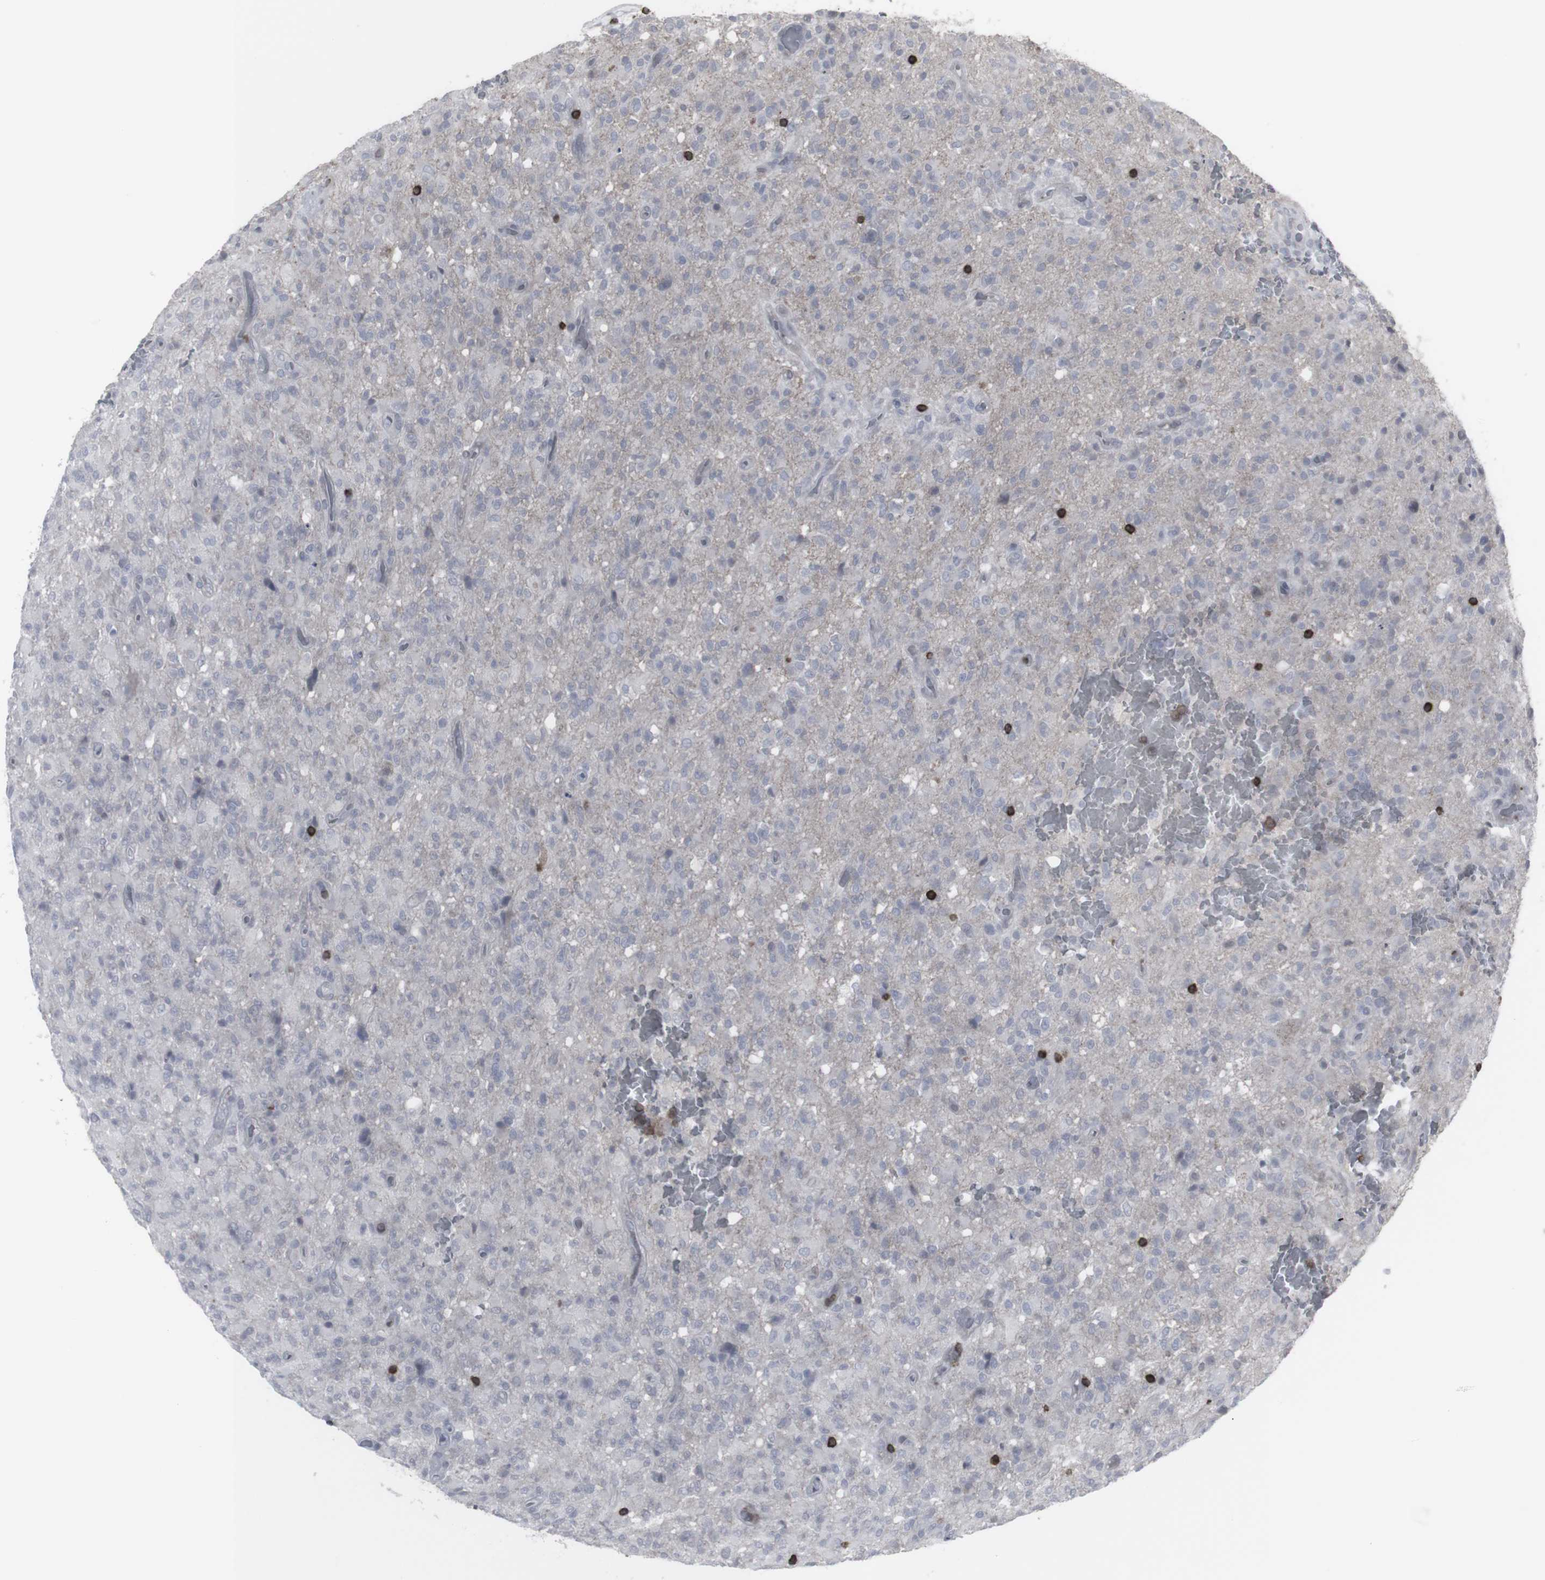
{"staining": {"intensity": "negative", "quantity": "none", "location": "none"}, "tissue": "glioma", "cell_type": "Tumor cells", "image_type": "cancer", "snomed": [{"axis": "morphology", "description": "Glioma, malignant, High grade"}, {"axis": "topography", "description": "Brain"}], "caption": "Tumor cells are negative for protein expression in human glioma.", "gene": "APOBEC2", "patient": {"sex": "male", "age": 71}}